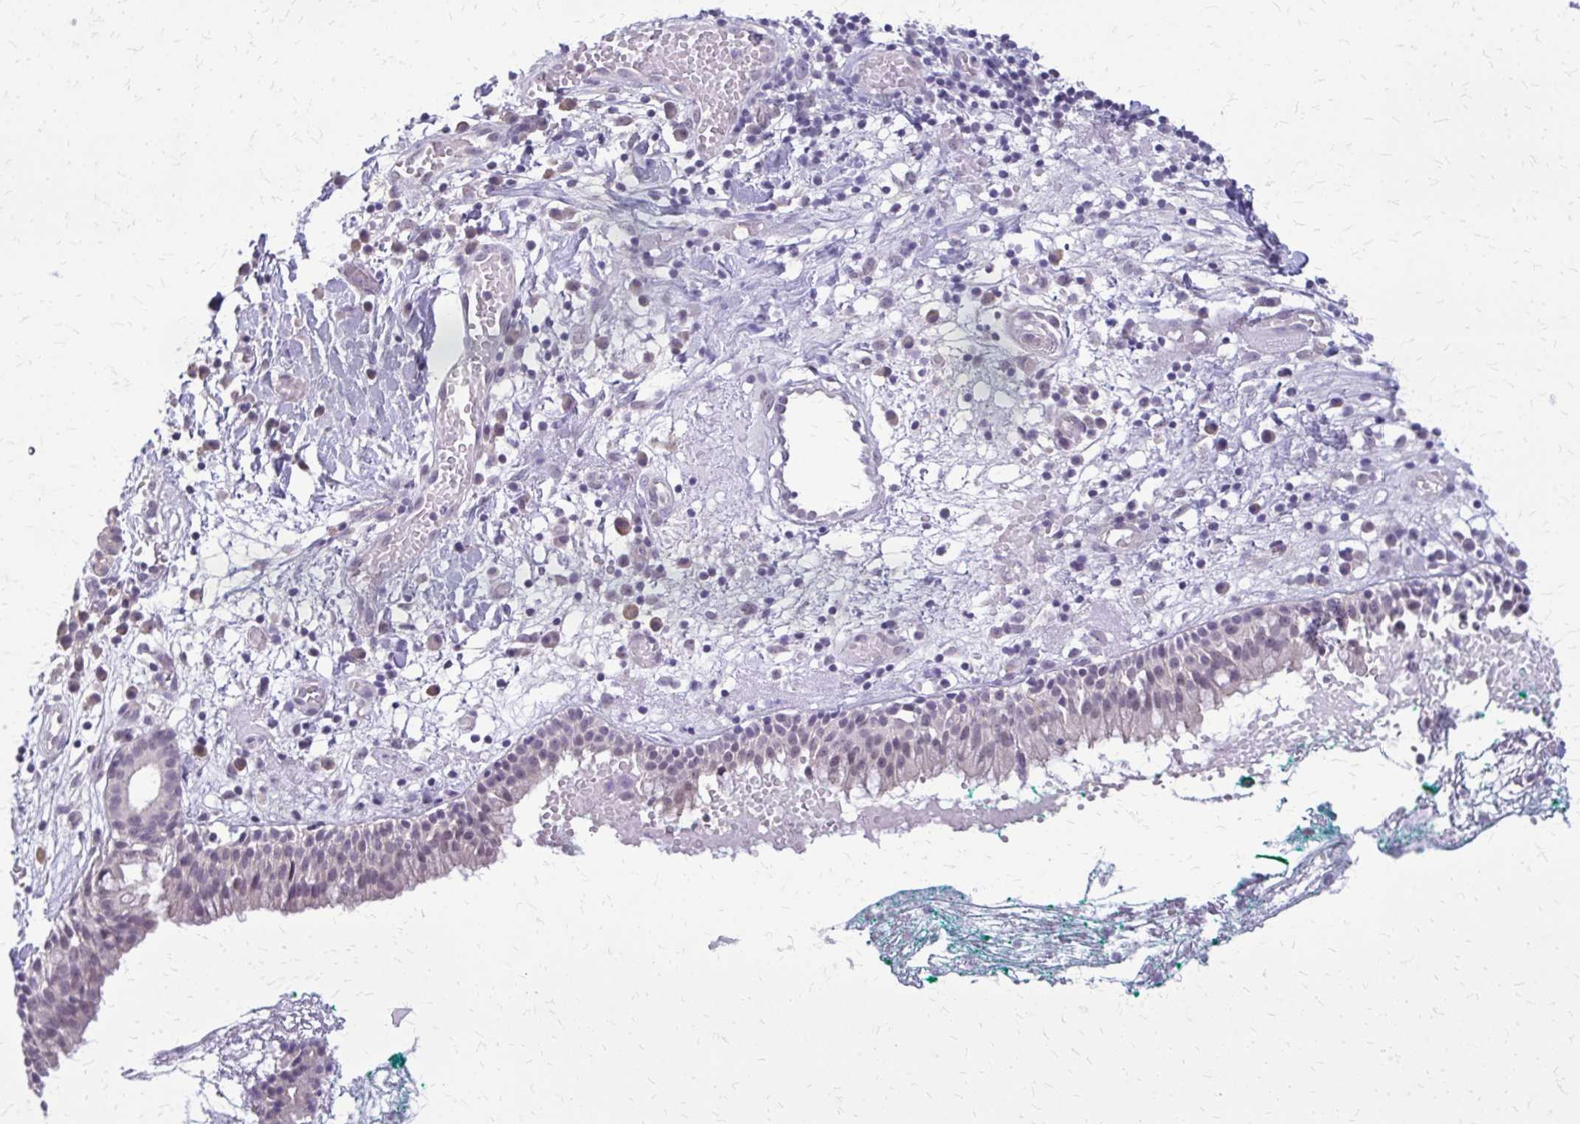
{"staining": {"intensity": "negative", "quantity": "none", "location": "none"}, "tissue": "nasopharynx", "cell_type": "Respiratory epithelial cells", "image_type": "normal", "snomed": [{"axis": "morphology", "description": "Normal tissue, NOS"}, {"axis": "morphology", "description": "Basal cell carcinoma"}, {"axis": "topography", "description": "Cartilage tissue"}, {"axis": "topography", "description": "Nasopharynx"}, {"axis": "topography", "description": "Oral tissue"}], "caption": "Immunohistochemistry (IHC) of benign nasopharynx exhibits no expression in respiratory epithelial cells. Nuclei are stained in blue.", "gene": "PLCB1", "patient": {"sex": "female", "age": 77}}